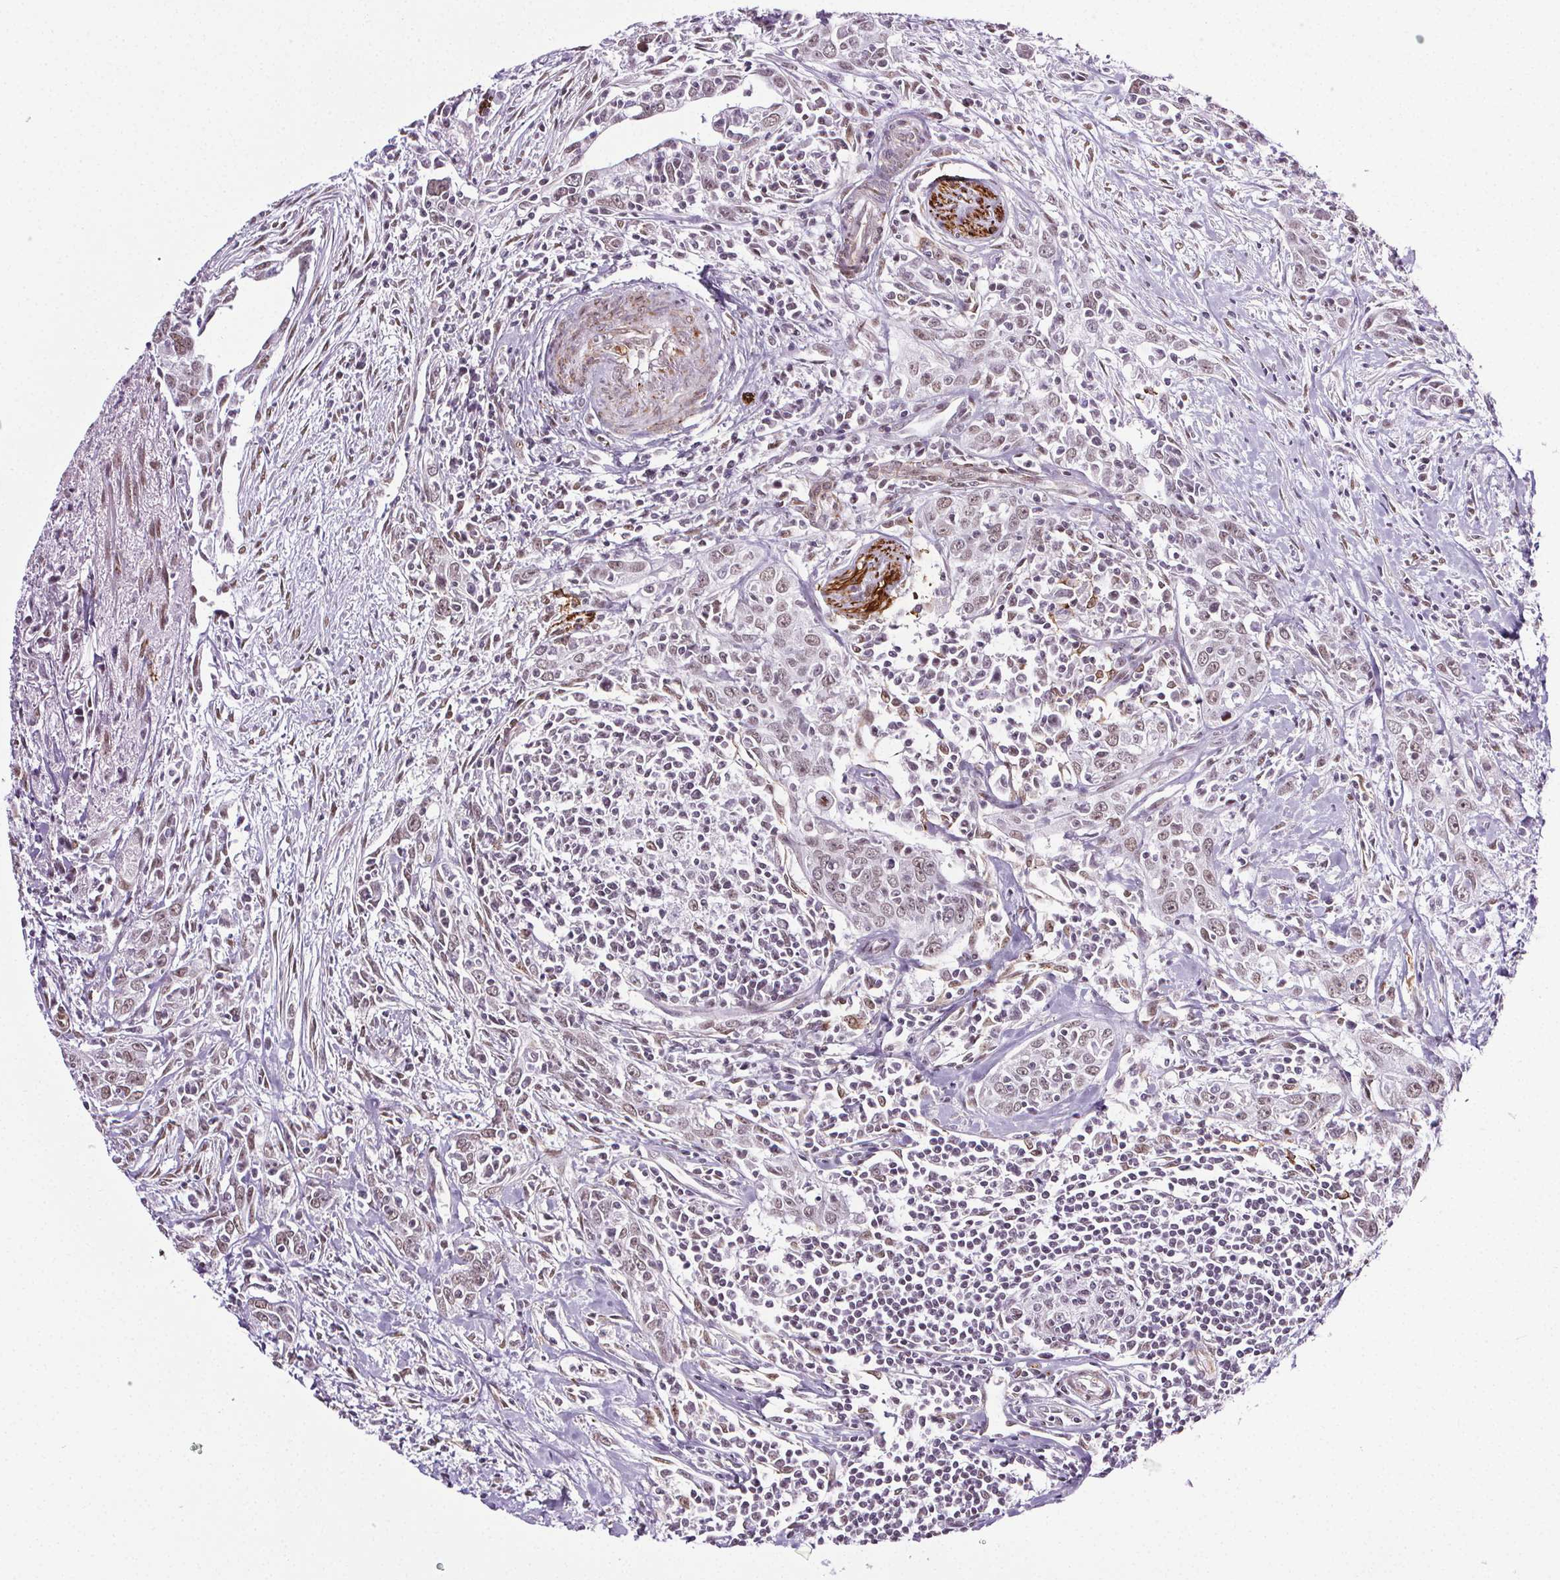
{"staining": {"intensity": "weak", "quantity": ">75%", "location": "nuclear"}, "tissue": "urothelial cancer", "cell_type": "Tumor cells", "image_type": "cancer", "snomed": [{"axis": "morphology", "description": "Urothelial carcinoma, High grade"}, {"axis": "topography", "description": "Urinary bladder"}], "caption": "Immunohistochemistry (IHC) of human high-grade urothelial carcinoma exhibits low levels of weak nuclear positivity in about >75% of tumor cells.", "gene": "GP6", "patient": {"sex": "male", "age": 83}}